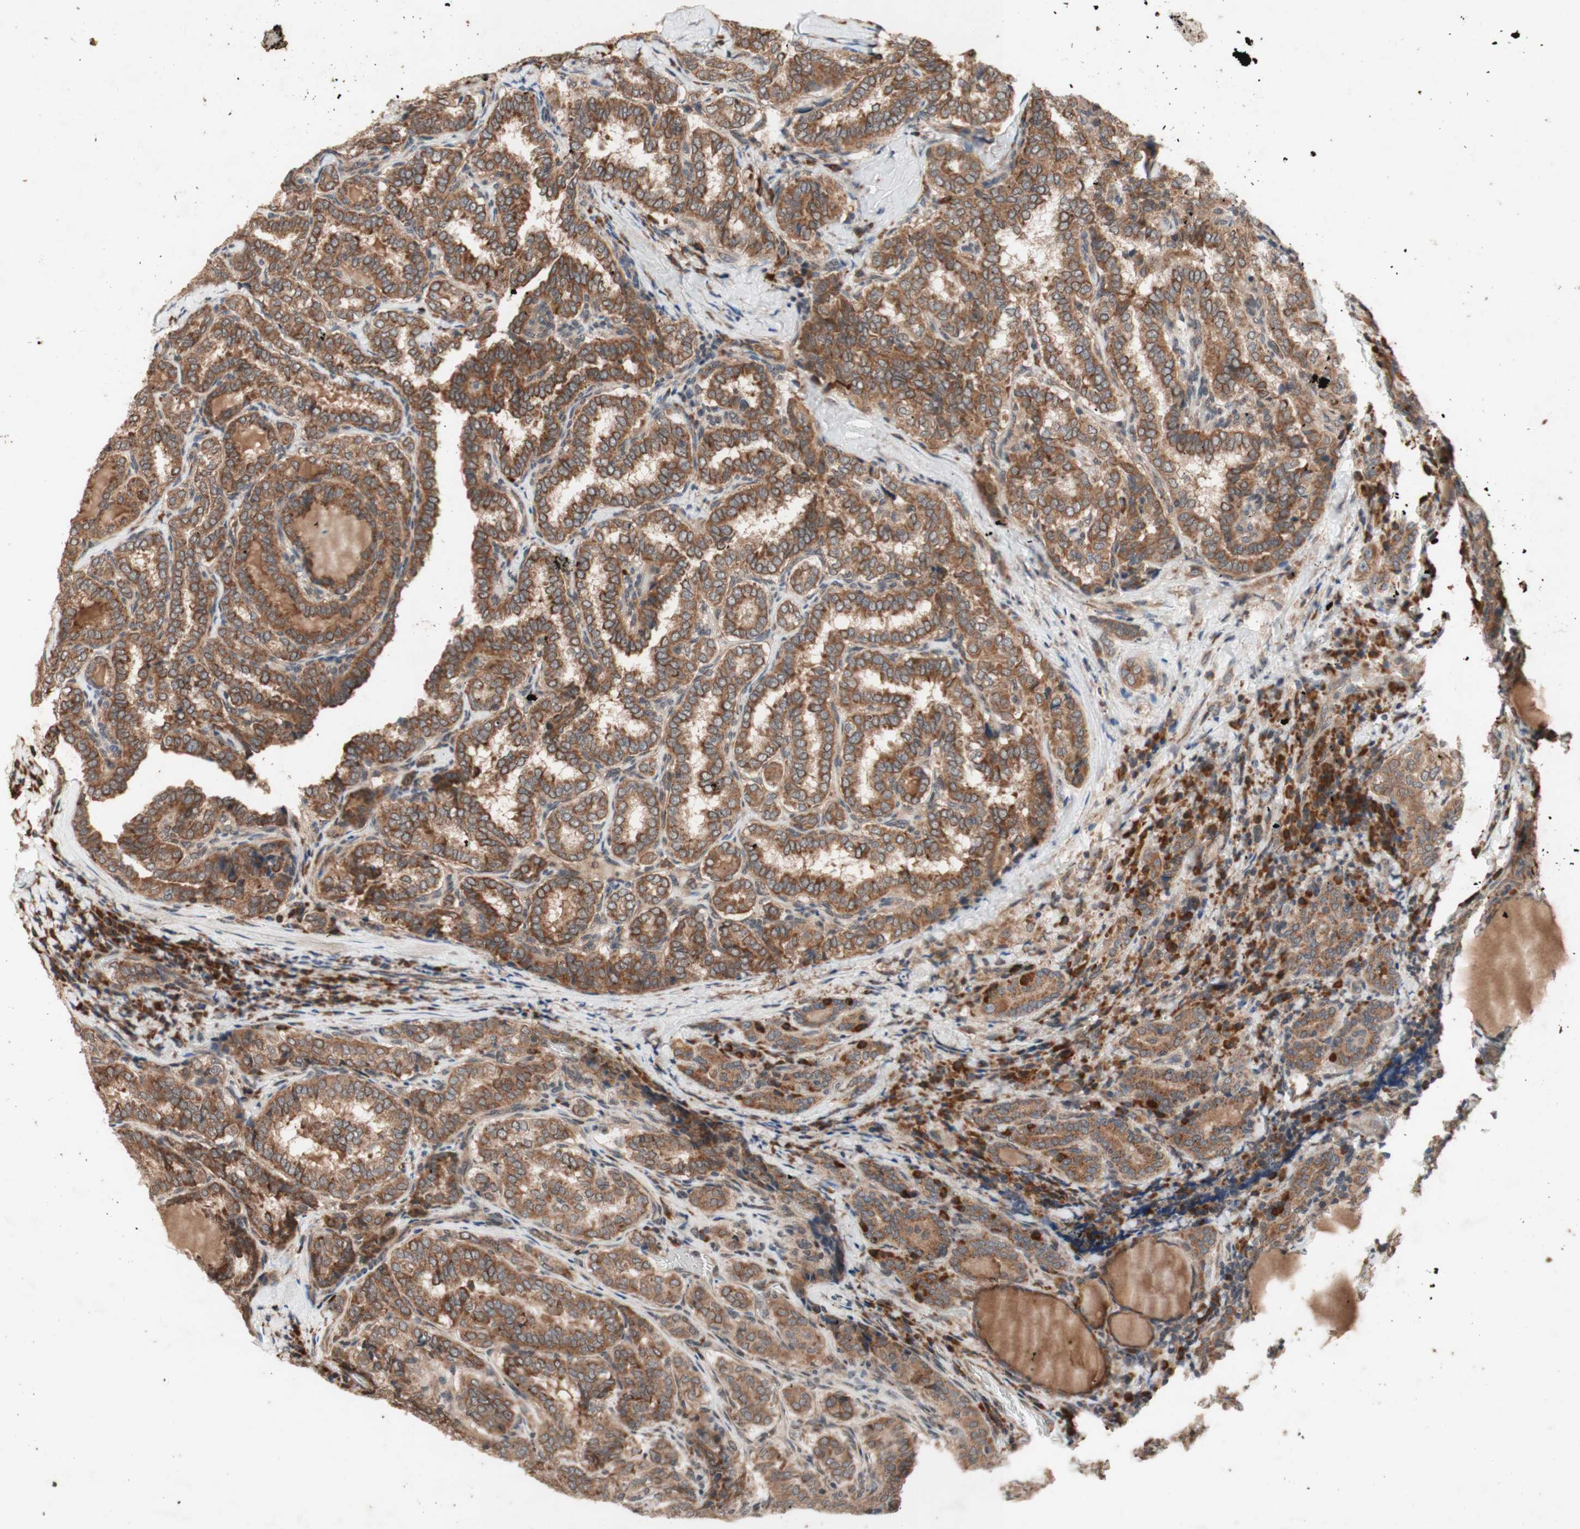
{"staining": {"intensity": "moderate", "quantity": ">75%", "location": "cytoplasmic/membranous"}, "tissue": "thyroid cancer", "cell_type": "Tumor cells", "image_type": "cancer", "snomed": [{"axis": "morphology", "description": "Normal tissue, NOS"}, {"axis": "morphology", "description": "Papillary adenocarcinoma, NOS"}, {"axis": "topography", "description": "Thyroid gland"}], "caption": "High-magnification brightfield microscopy of thyroid cancer stained with DAB (3,3'-diaminobenzidine) (brown) and counterstained with hematoxylin (blue). tumor cells exhibit moderate cytoplasmic/membranous expression is identified in approximately>75% of cells.", "gene": "DDOST", "patient": {"sex": "female", "age": 30}}